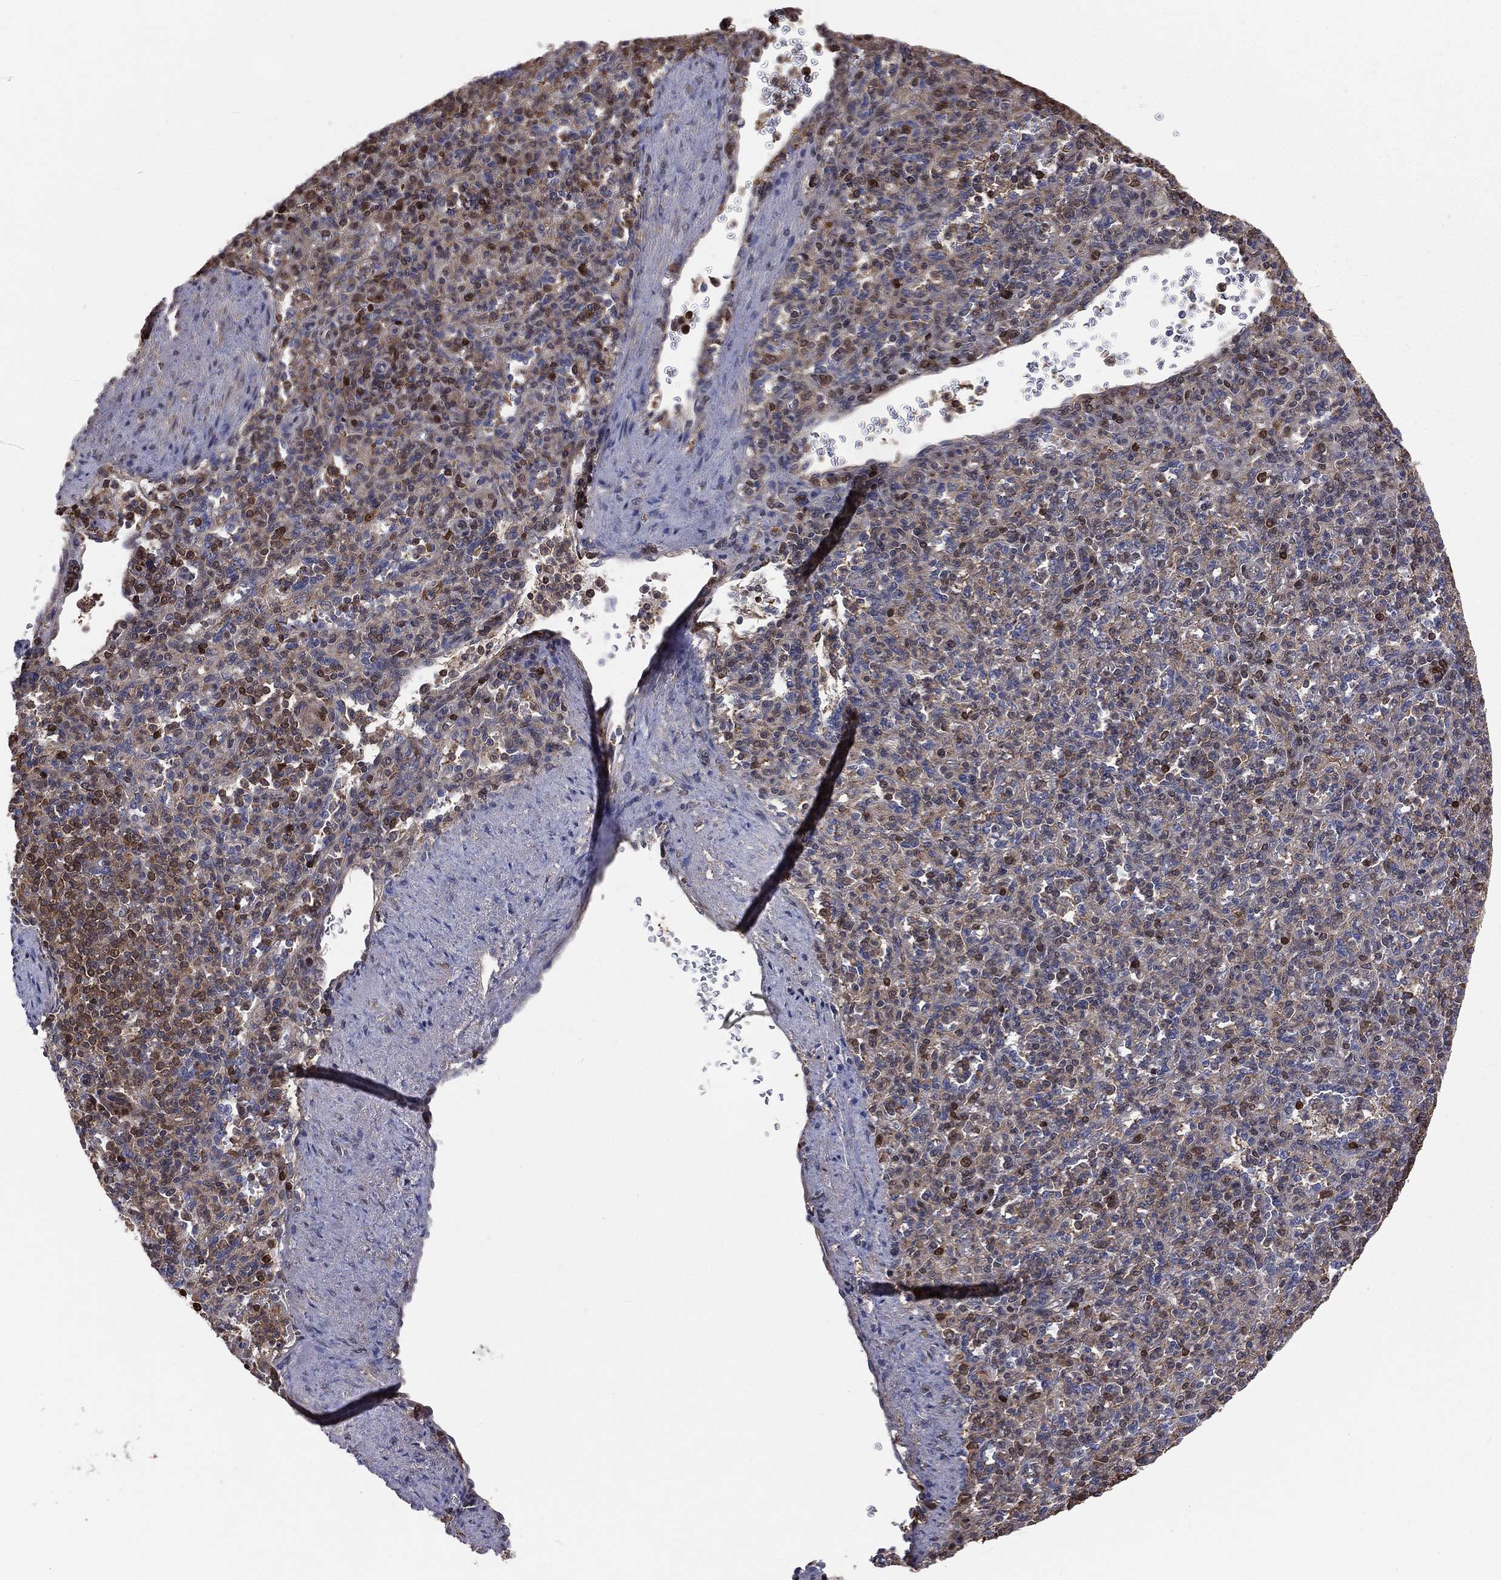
{"staining": {"intensity": "strong", "quantity": "<25%", "location": "nuclear"}, "tissue": "spleen", "cell_type": "Cells in red pulp", "image_type": "normal", "snomed": [{"axis": "morphology", "description": "Normal tissue, NOS"}, {"axis": "topography", "description": "Spleen"}], "caption": "Protein staining of normal spleen displays strong nuclear expression in about <25% of cells in red pulp.", "gene": "TBC1D2", "patient": {"sex": "female", "age": 74}}